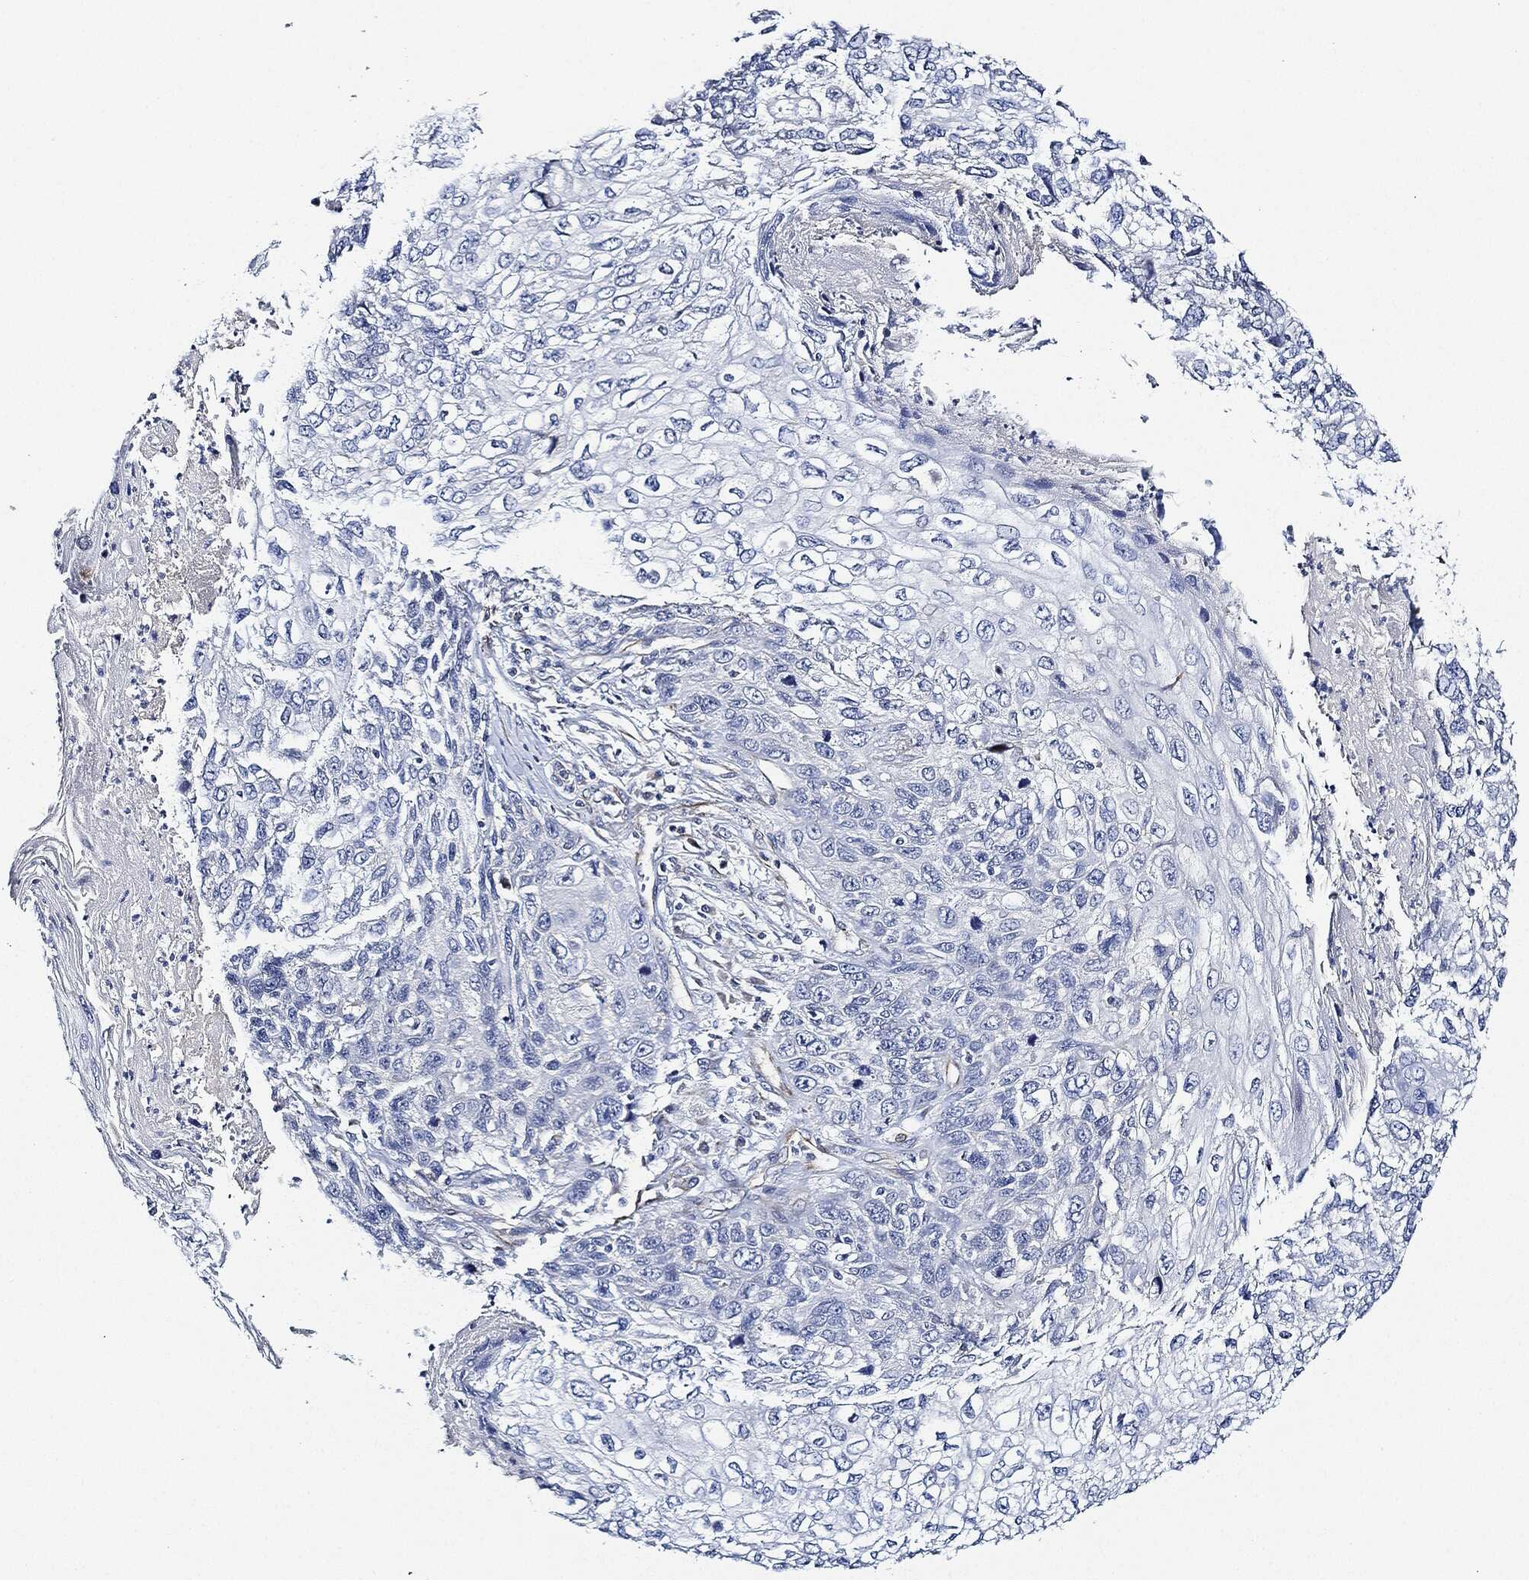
{"staining": {"intensity": "negative", "quantity": "none", "location": "none"}, "tissue": "skin cancer", "cell_type": "Tumor cells", "image_type": "cancer", "snomed": [{"axis": "morphology", "description": "Squamous cell carcinoma, NOS"}, {"axis": "topography", "description": "Skin"}], "caption": "Immunohistochemical staining of skin squamous cell carcinoma exhibits no significant staining in tumor cells. (DAB (3,3'-diaminobenzidine) immunohistochemistry with hematoxylin counter stain).", "gene": "THSD1", "patient": {"sex": "male", "age": 92}}